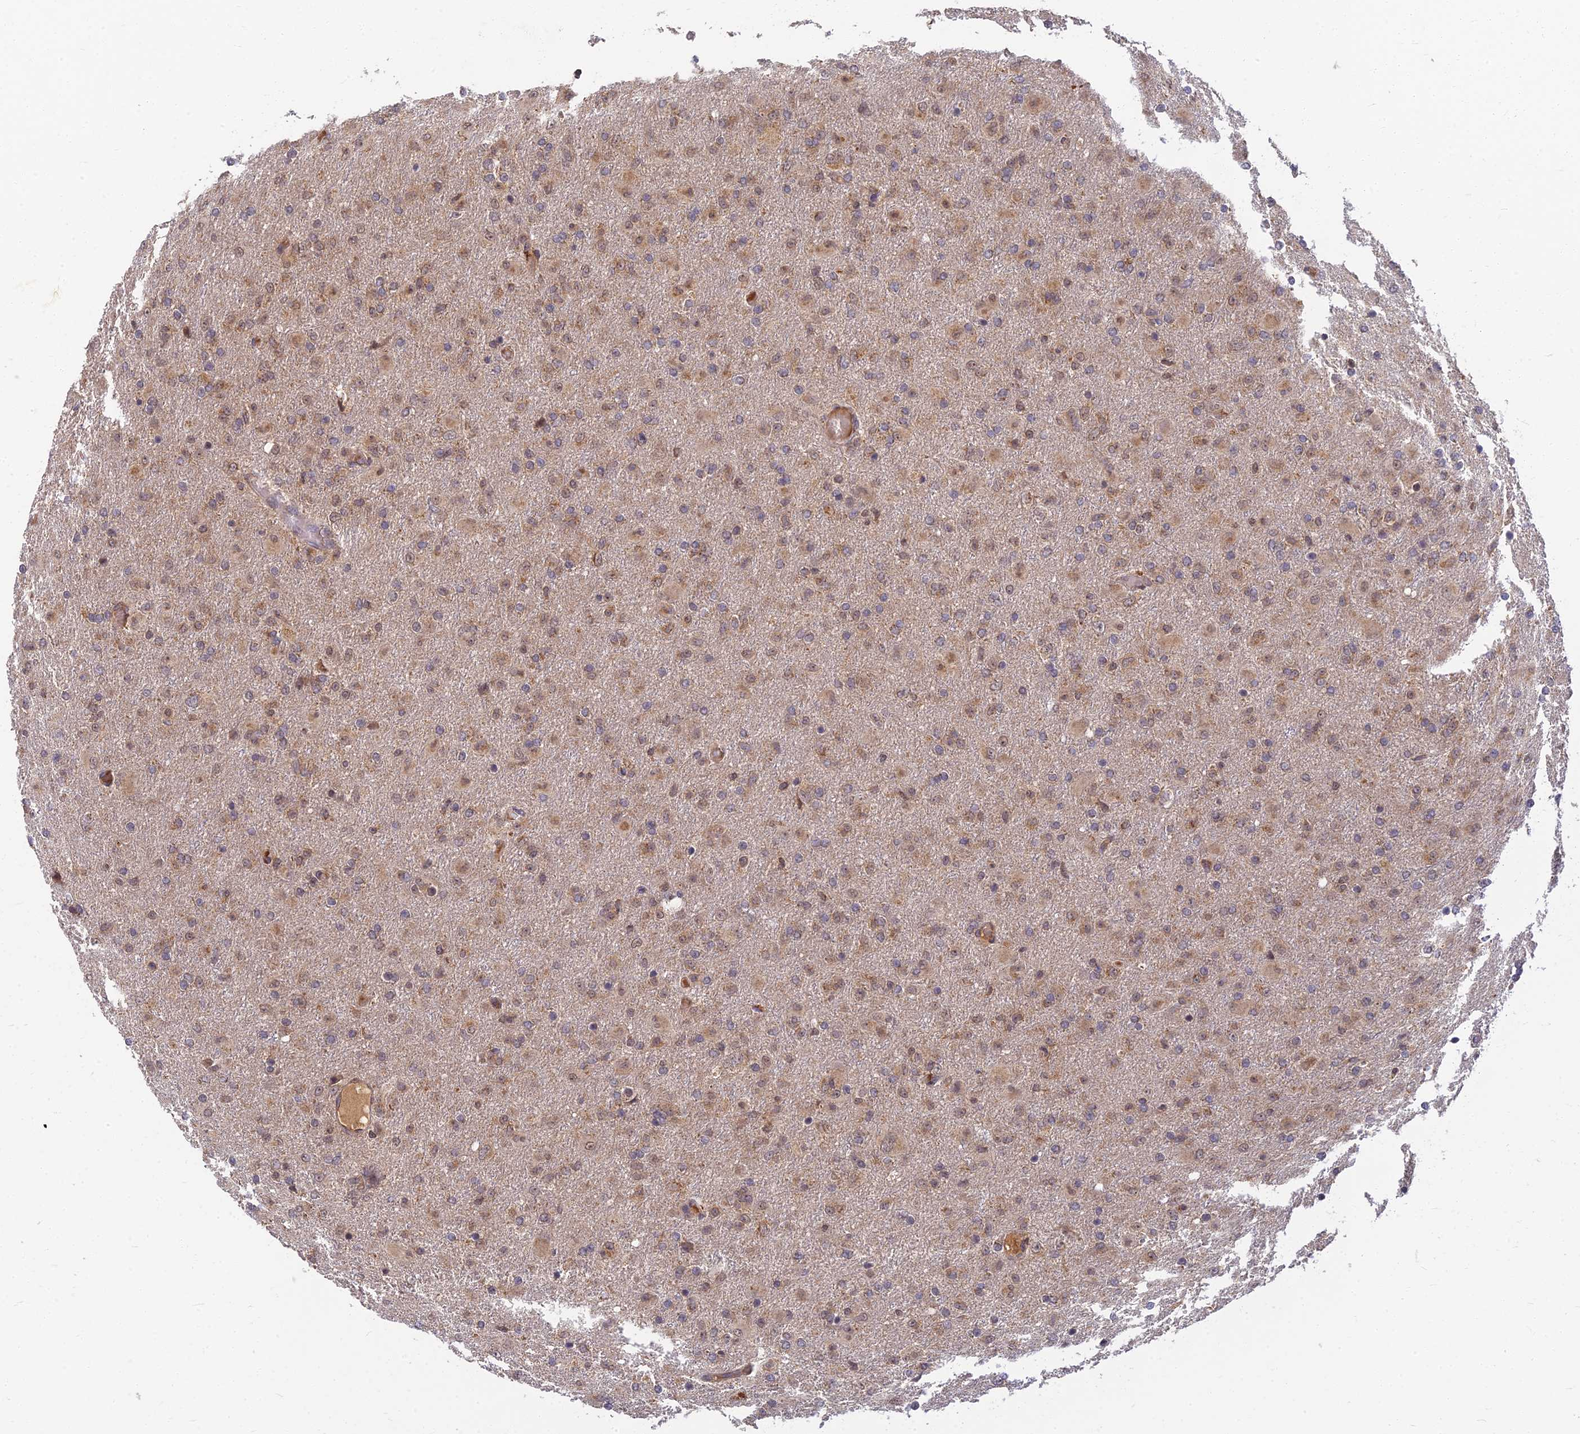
{"staining": {"intensity": "weak", "quantity": ">75%", "location": "cytoplasmic/membranous"}, "tissue": "glioma", "cell_type": "Tumor cells", "image_type": "cancer", "snomed": [{"axis": "morphology", "description": "Glioma, malignant, Low grade"}, {"axis": "topography", "description": "Brain"}], "caption": "Protein staining of malignant glioma (low-grade) tissue exhibits weak cytoplasmic/membranous expression in approximately >75% of tumor cells.", "gene": "RGL3", "patient": {"sex": "male", "age": 65}}